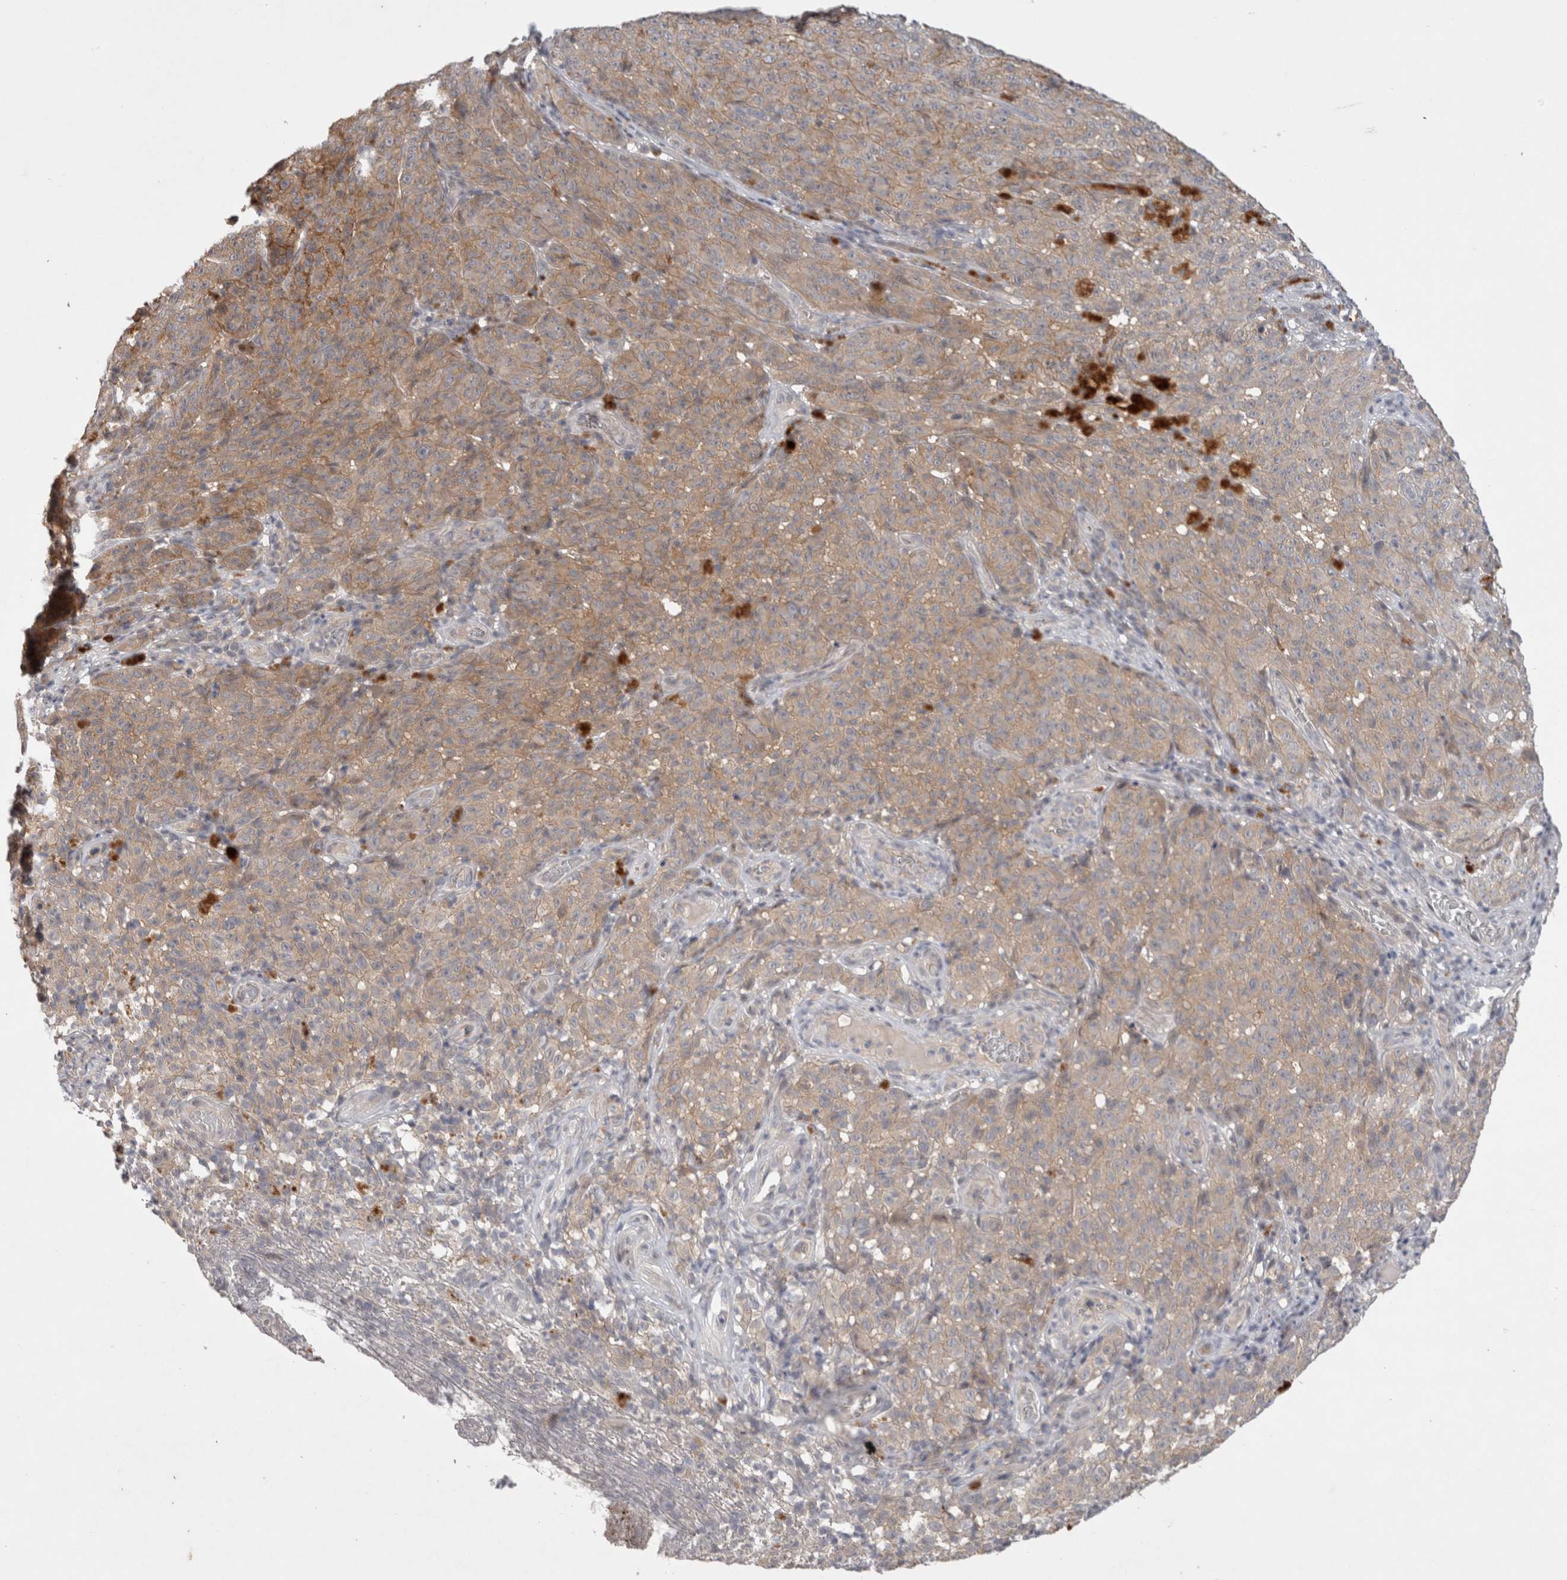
{"staining": {"intensity": "weak", "quantity": ">75%", "location": "cytoplasmic/membranous"}, "tissue": "melanoma", "cell_type": "Tumor cells", "image_type": "cancer", "snomed": [{"axis": "morphology", "description": "Malignant melanoma, NOS"}, {"axis": "topography", "description": "Skin"}], "caption": "Malignant melanoma stained with DAB (3,3'-diaminobenzidine) immunohistochemistry (IHC) displays low levels of weak cytoplasmic/membranous positivity in approximately >75% of tumor cells. Immunohistochemistry (ihc) stains the protein in brown and the nuclei are stained blue.", "gene": "CERS3", "patient": {"sex": "female", "age": 82}}